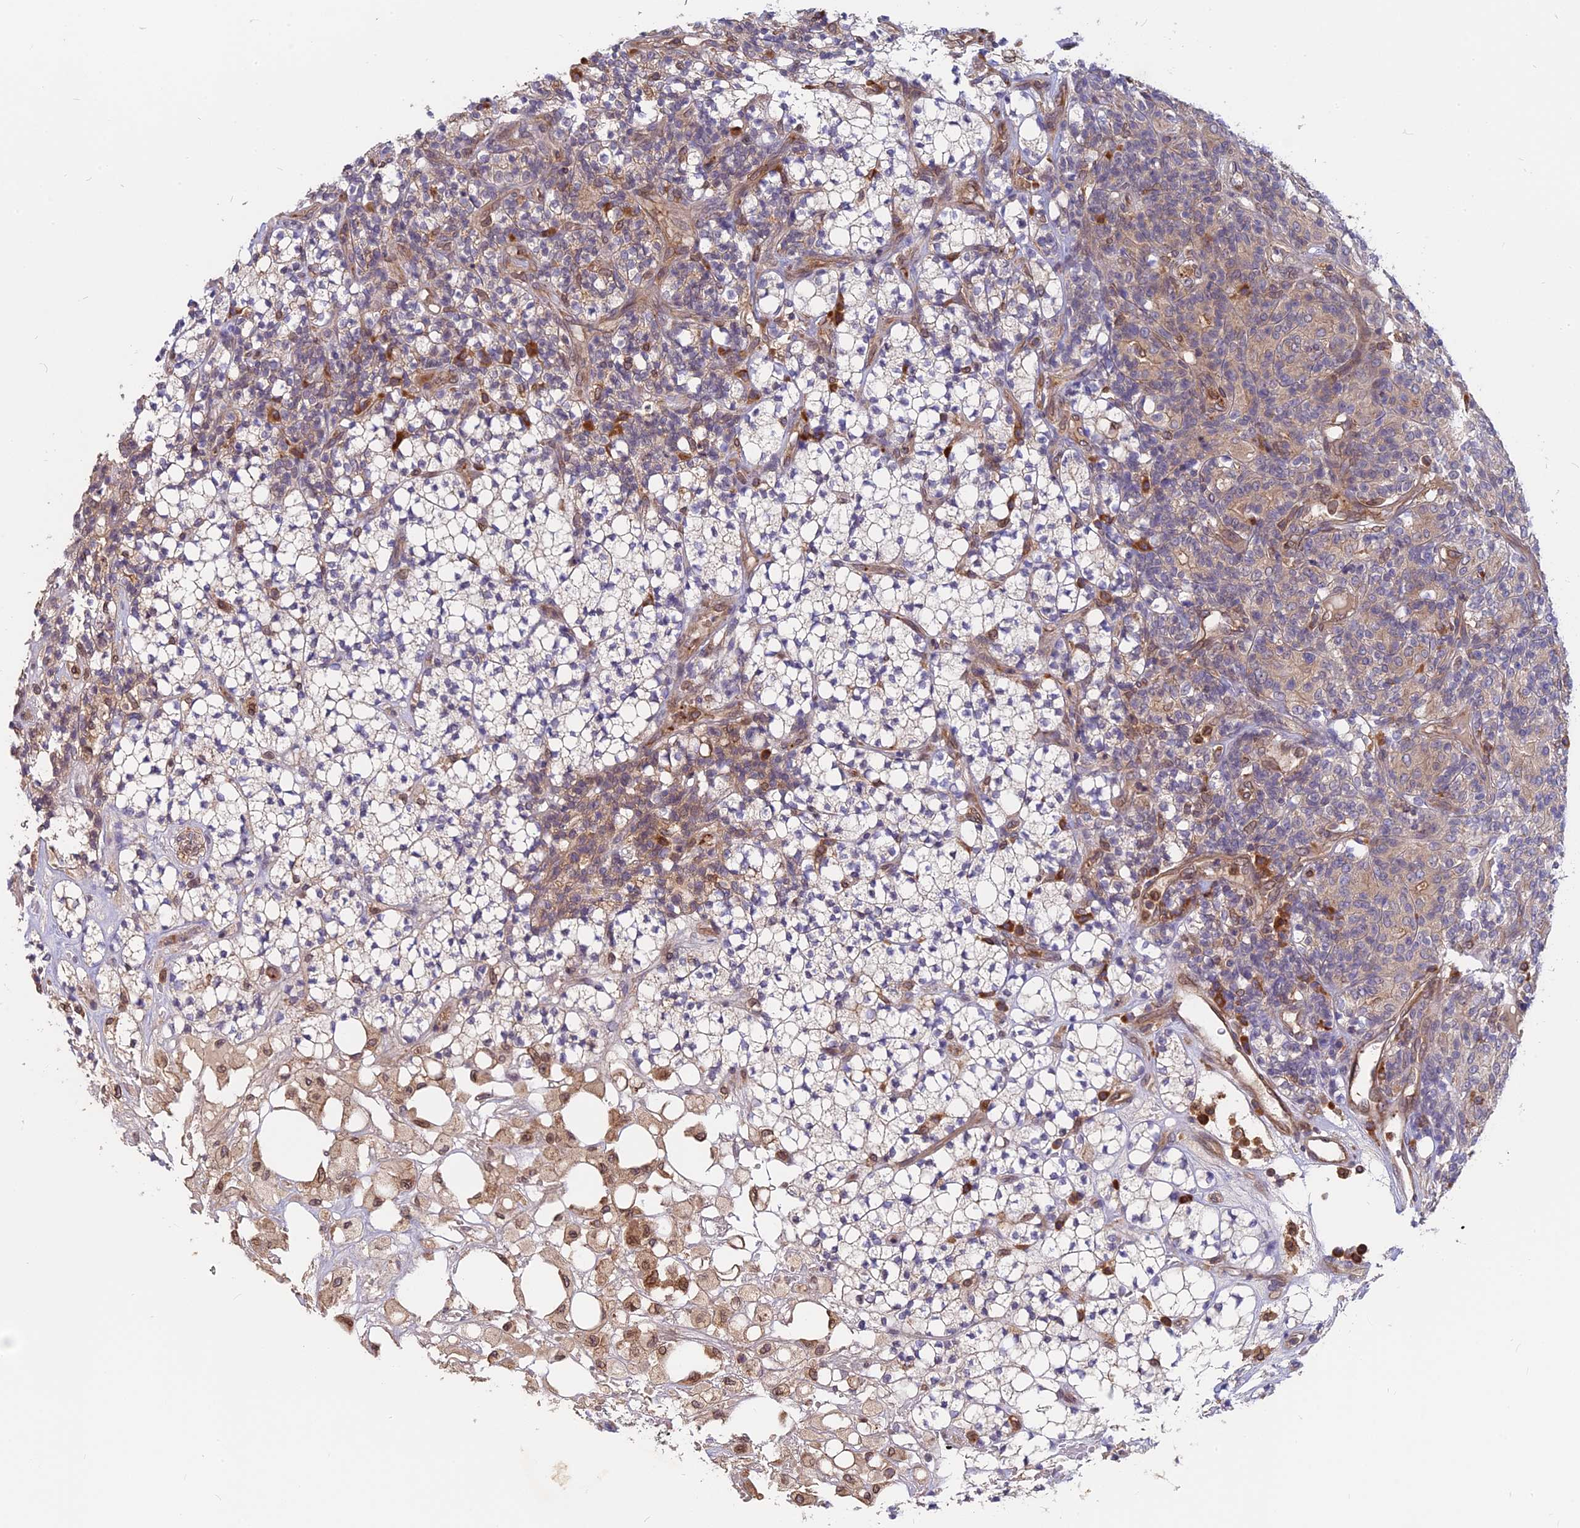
{"staining": {"intensity": "moderate", "quantity": "<25%", "location": "cytoplasmic/membranous"}, "tissue": "renal cancer", "cell_type": "Tumor cells", "image_type": "cancer", "snomed": [{"axis": "morphology", "description": "Adenocarcinoma, NOS"}, {"axis": "topography", "description": "Kidney"}], "caption": "This micrograph reveals immunohistochemistry staining of renal cancer (adenocarcinoma), with low moderate cytoplasmic/membranous expression in about <25% of tumor cells.", "gene": "IL21R", "patient": {"sex": "male", "age": 77}}